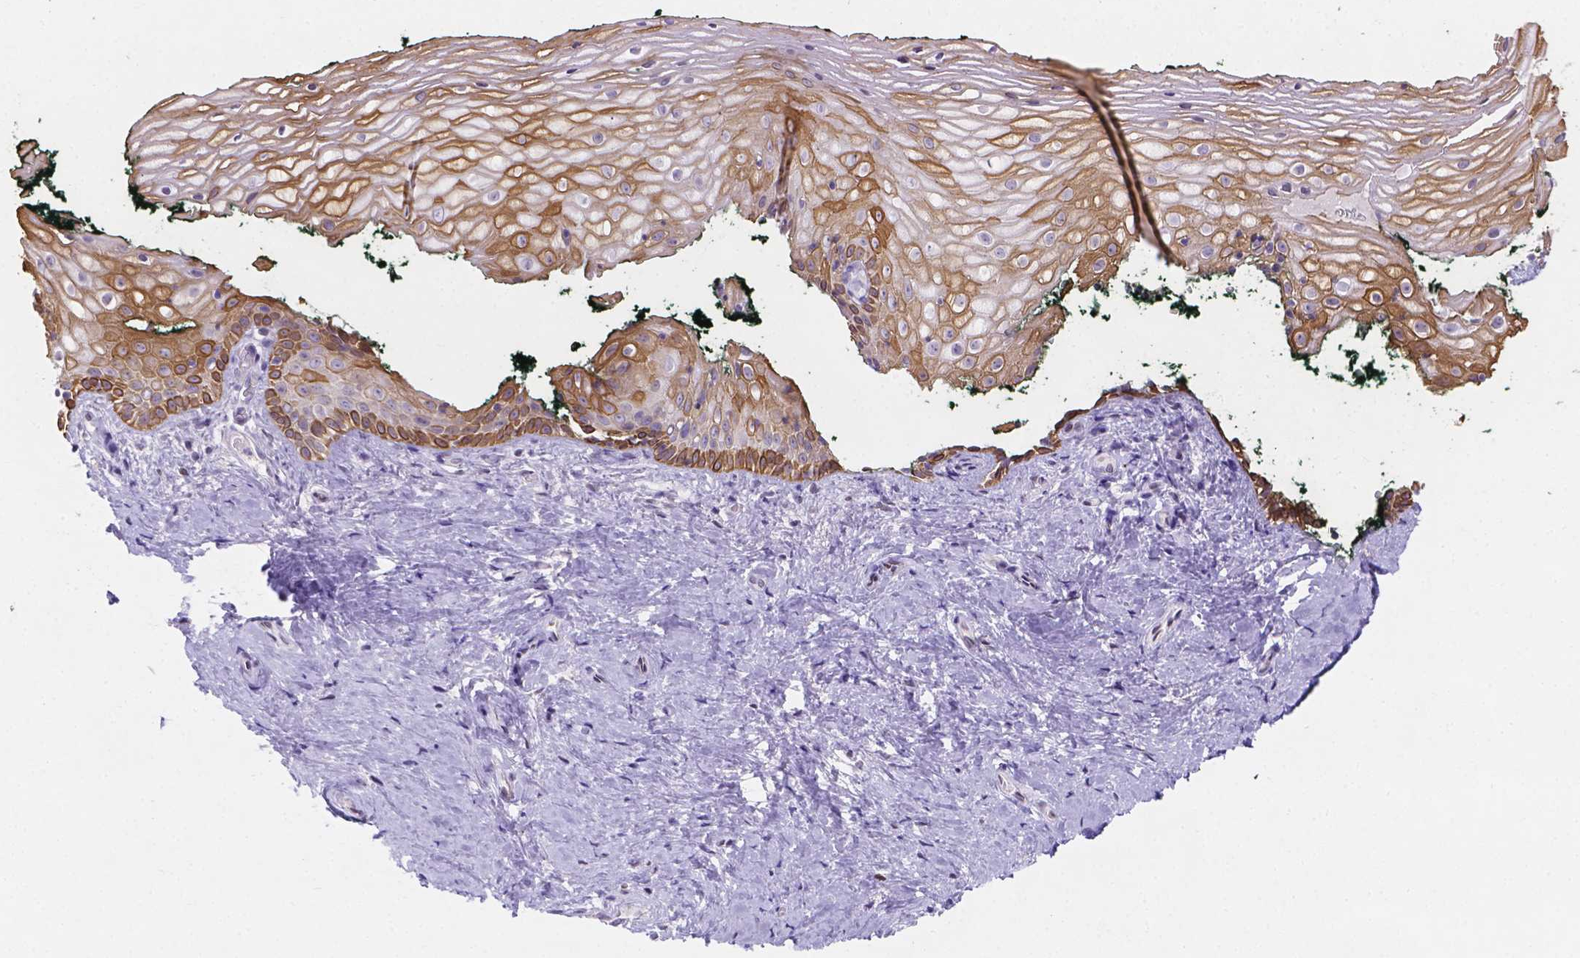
{"staining": {"intensity": "moderate", "quantity": "25%-75%", "location": "cytoplasmic/membranous"}, "tissue": "vagina", "cell_type": "Squamous epithelial cells", "image_type": "normal", "snomed": [{"axis": "morphology", "description": "Normal tissue, NOS"}, {"axis": "topography", "description": "Vagina"}], "caption": "Unremarkable vagina shows moderate cytoplasmic/membranous expression in about 25%-75% of squamous epithelial cells, visualized by immunohistochemistry.", "gene": "DMWD", "patient": {"sex": "female", "age": 47}}